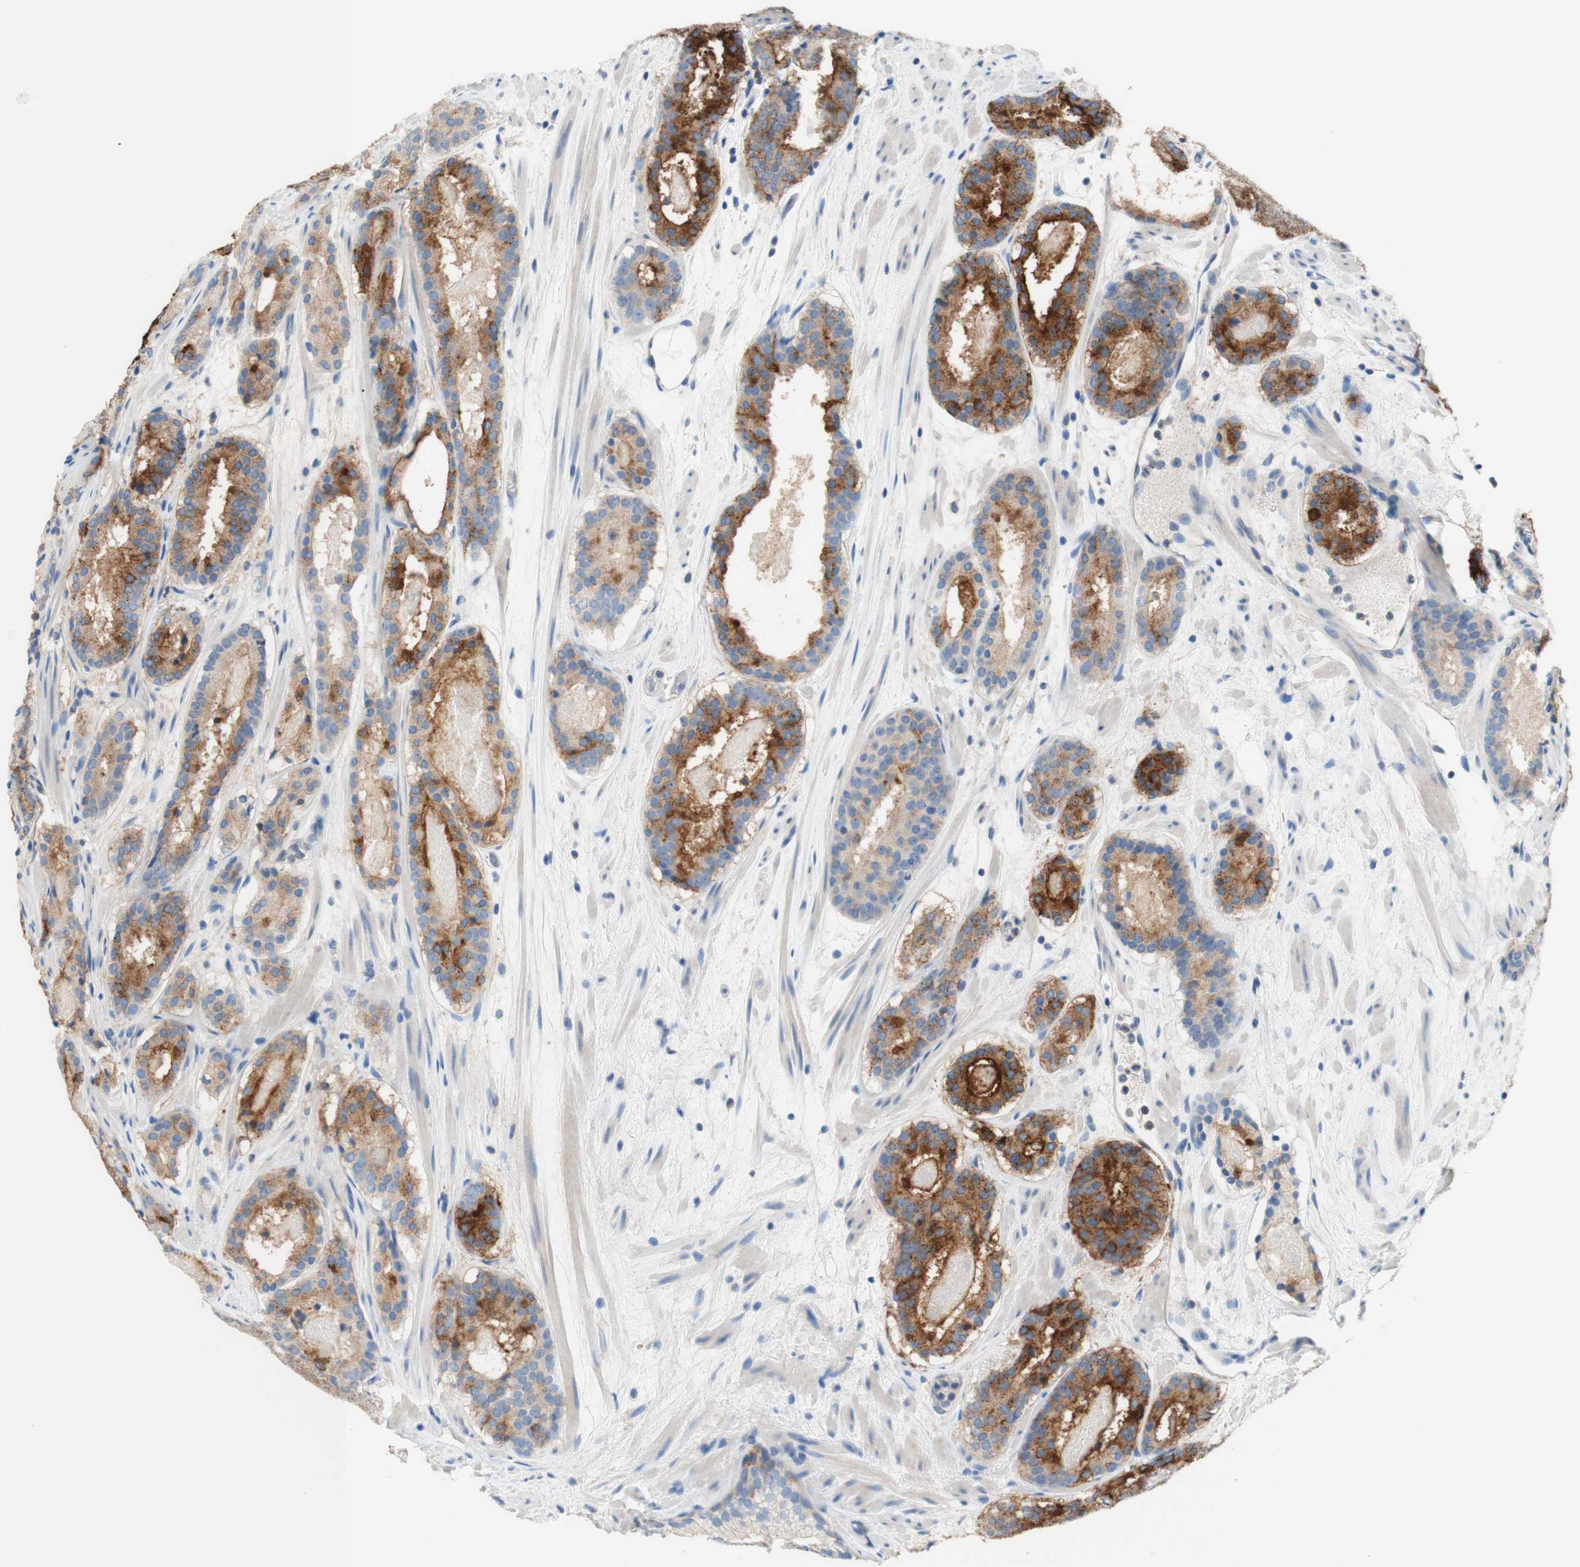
{"staining": {"intensity": "strong", "quantity": ">75%", "location": "cytoplasmic/membranous"}, "tissue": "prostate cancer", "cell_type": "Tumor cells", "image_type": "cancer", "snomed": [{"axis": "morphology", "description": "Adenocarcinoma, Low grade"}, {"axis": "topography", "description": "Prostate"}], "caption": "Immunohistochemical staining of human prostate cancer (adenocarcinoma (low-grade)) reveals high levels of strong cytoplasmic/membranous staining in approximately >75% of tumor cells.", "gene": "F3", "patient": {"sex": "male", "age": 69}}